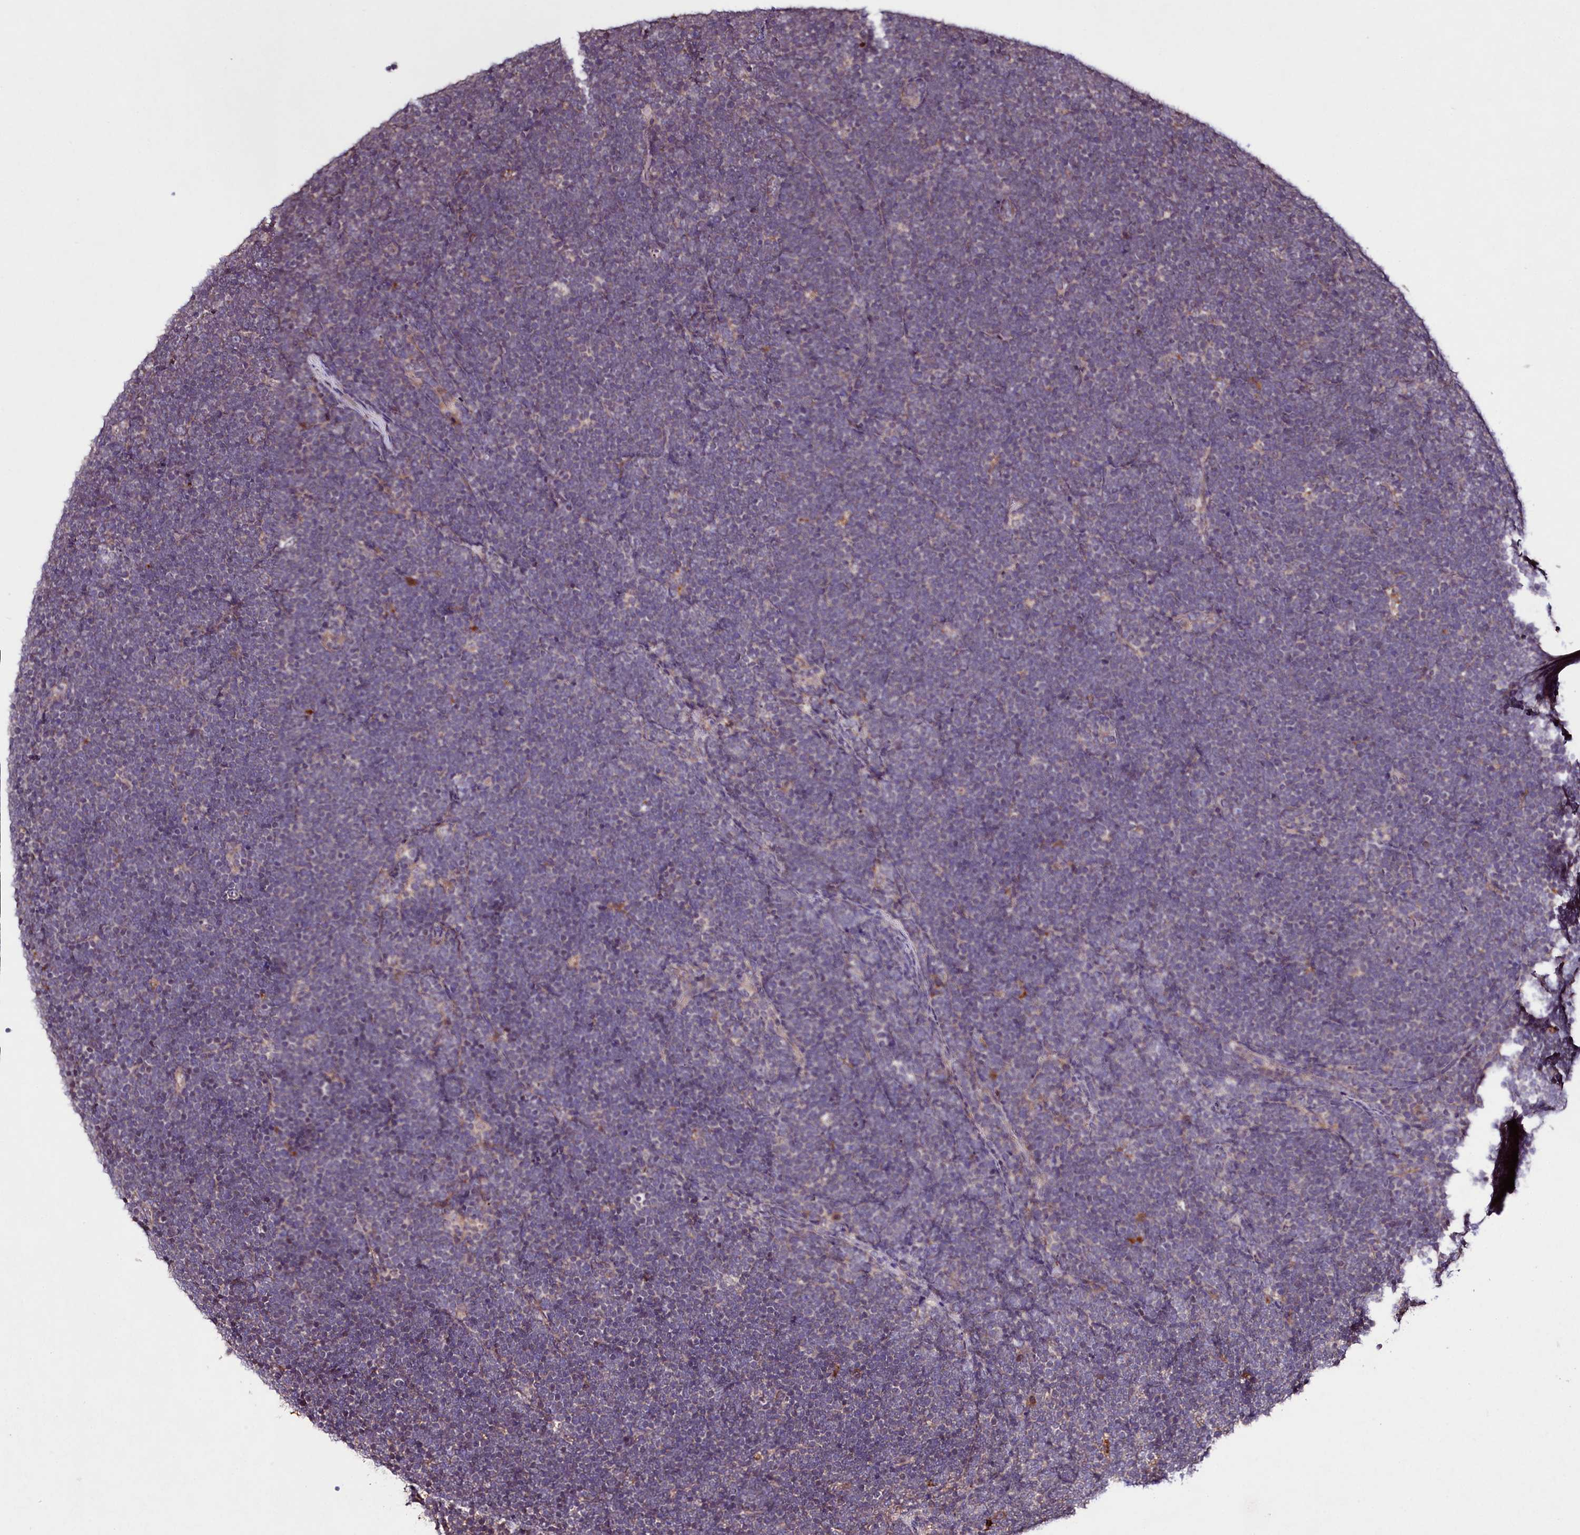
{"staining": {"intensity": "negative", "quantity": "none", "location": "none"}, "tissue": "lymphoma", "cell_type": "Tumor cells", "image_type": "cancer", "snomed": [{"axis": "morphology", "description": "Malignant lymphoma, non-Hodgkin's type, High grade"}, {"axis": "topography", "description": "Lymph node"}], "caption": "Malignant lymphoma, non-Hodgkin's type (high-grade) stained for a protein using immunohistochemistry (IHC) displays no positivity tumor cells.", "gene": "TNPO3", "patient": {"sex": "male", "age": 13}}